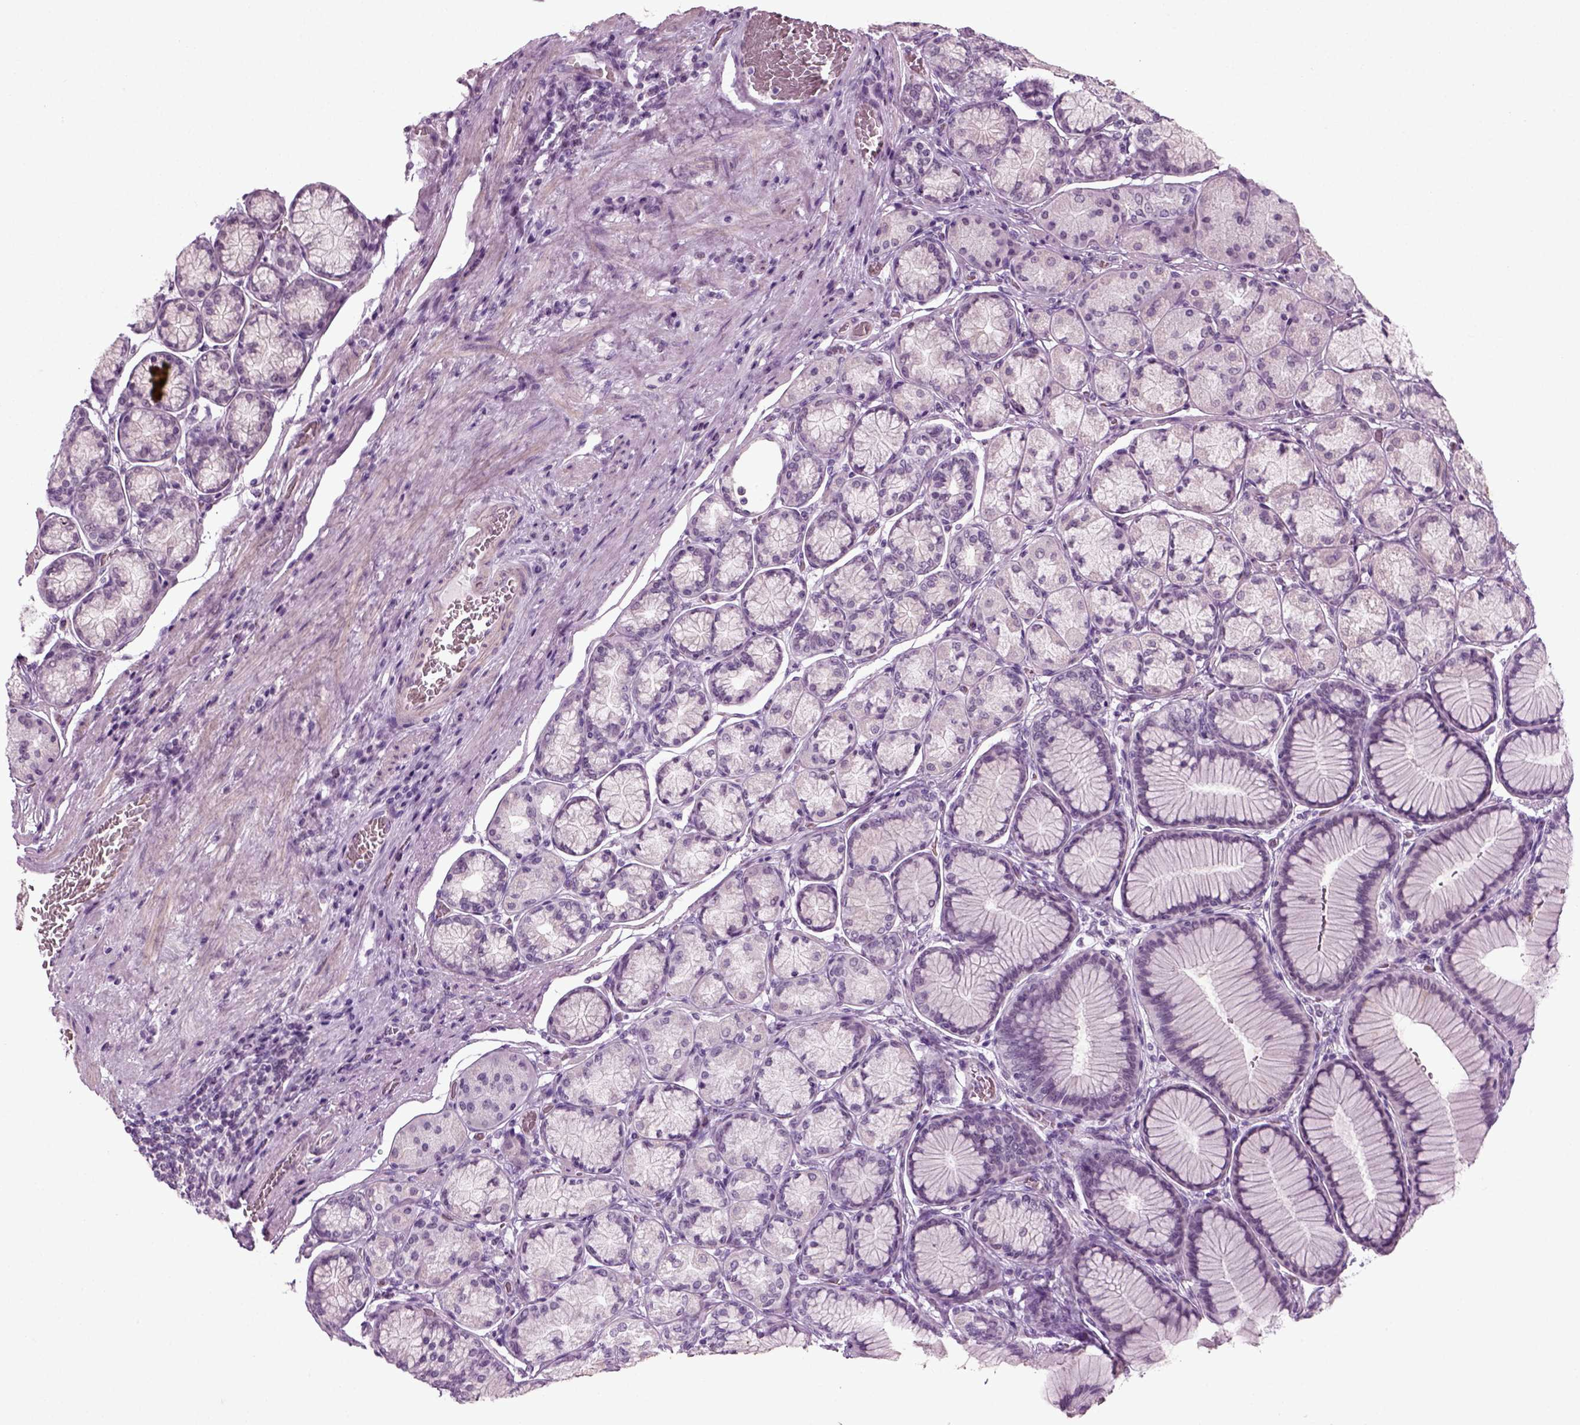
{"staining": {"intensity": "negative", "quantity": "none", "location": "none"}, "tissue": "stomach", "cell_type": "Glandular cells", "image_type": "normal", "snomed": [{"axis": "morphology", "description": "Normal tissue, NOS"}, {"axis": "morphology", "description": "Adenocarcinoma, NOS"}, {"axis": "morphology", "description": "Adenocarcinoma, High grade"}, {"axis": "topography", "description": "Stomach, upper"}, {"axis": "topography", "description": "Stomach"}], "caption": "Human stomach stained for a protein using IHC demonstrates no staining in glandular cells.", "gene": "ZC2HC1C", "patient": {"sex": "female", "age": 65}}